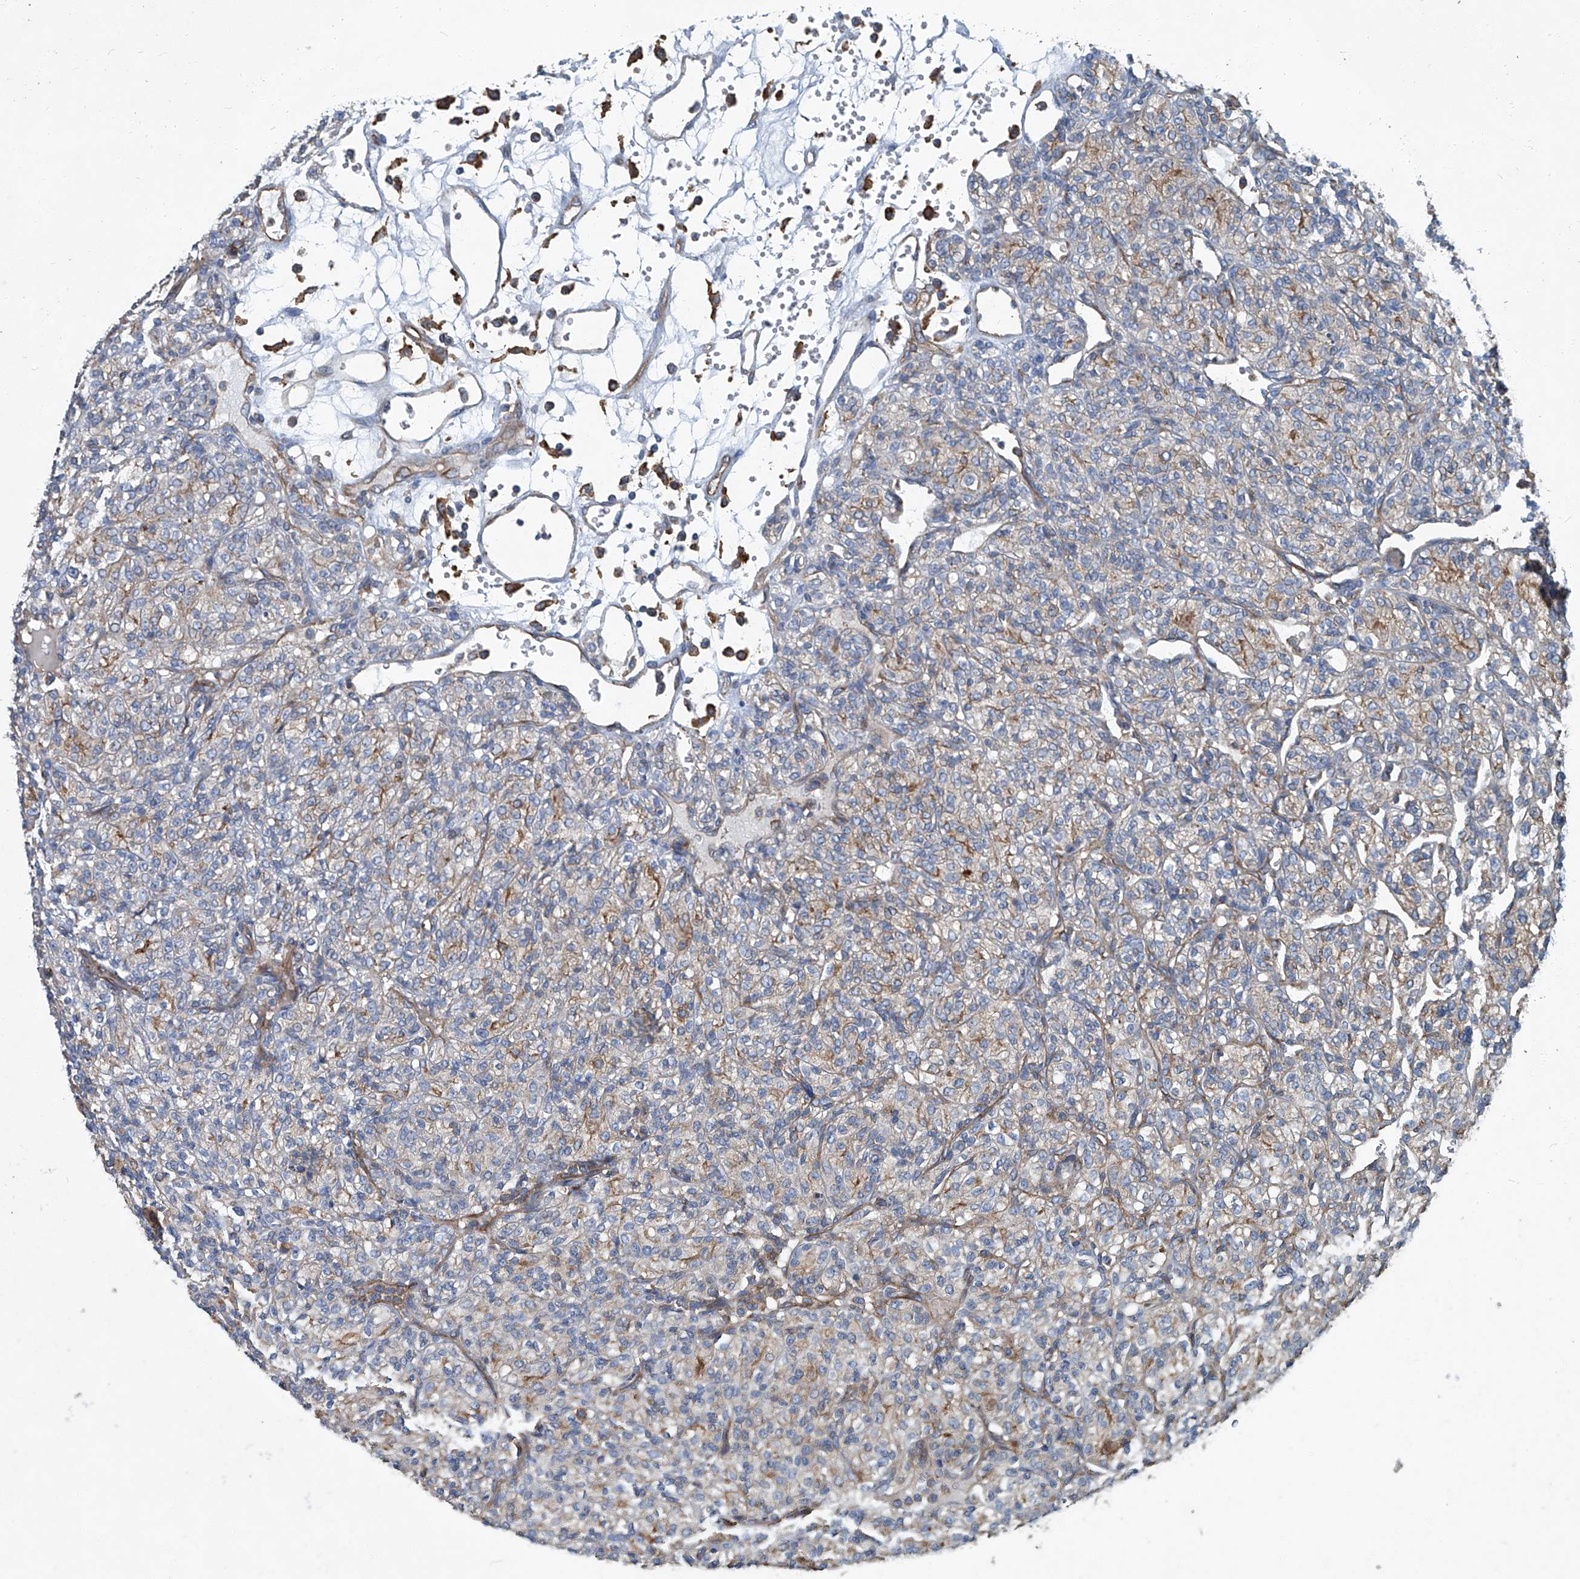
{"staining": {"intensity": "weak", "quantity": "<25%", "location": "cytoplasmic/membranous"}, "tissue": "renal cancer", "cell_type": "Tumor cells", "image_type": "cancer", "snomed": [{"axis": "morphology", "description": "Adenocarcinoma, NOS"}, {"axis": "topography", "description": "Kidney"}], "caption": "Protein analysis of renal cancer (adenocarcinoma) reveals no significant expression in tumor cells. (Stains: DAB immunohistochemistry with hematoxylin counter stain, Microscopy: brightfield microscopy at high magnification).", "gene": "PIGH", "patient": {"sex": "male", "age": 77}}